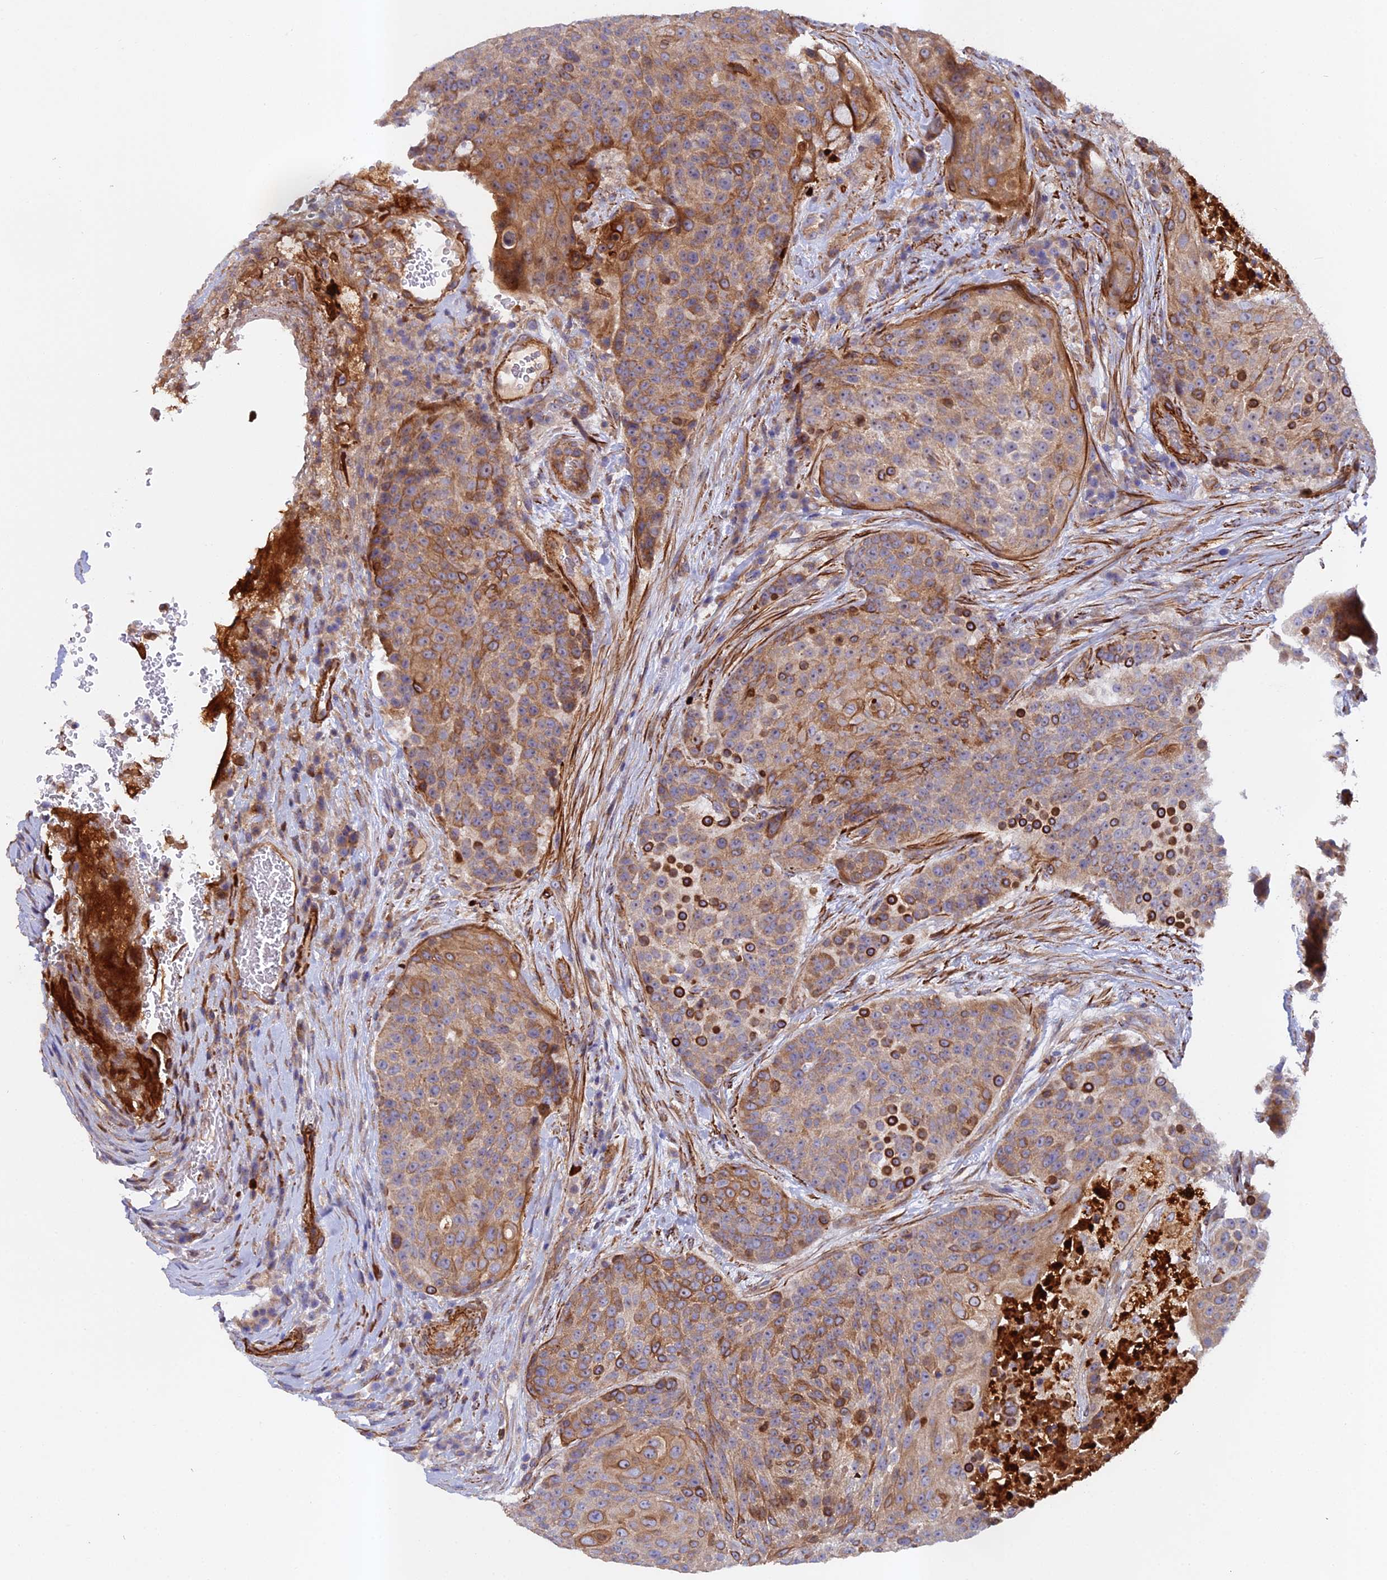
{"staining": {"intensity": "moderate", "quantity": ">75%", "location": "cytoplasmic/membranous"}, "tissue": "urothelial cancer", "cell_type": "Tumor cells", "image_type": "cancer", "snomed": [{"axis": "morphology", "description": "Urothelial carcinoma, High grade"}, {"axis": "topography", "description": "Urinary bladder"}], "caption": "Immunohistochemical staining of urothelial cancer demonstrates moderate cytoplasmic/membranous protein positivity in approximately >75% of tumor cells. (DAB (3,3'-diaminobenzidine) IHC with brightfield microscopy, high magnification).", "gene": "RALGAPA2", "patient": {"sex": "female", "age": 63}}